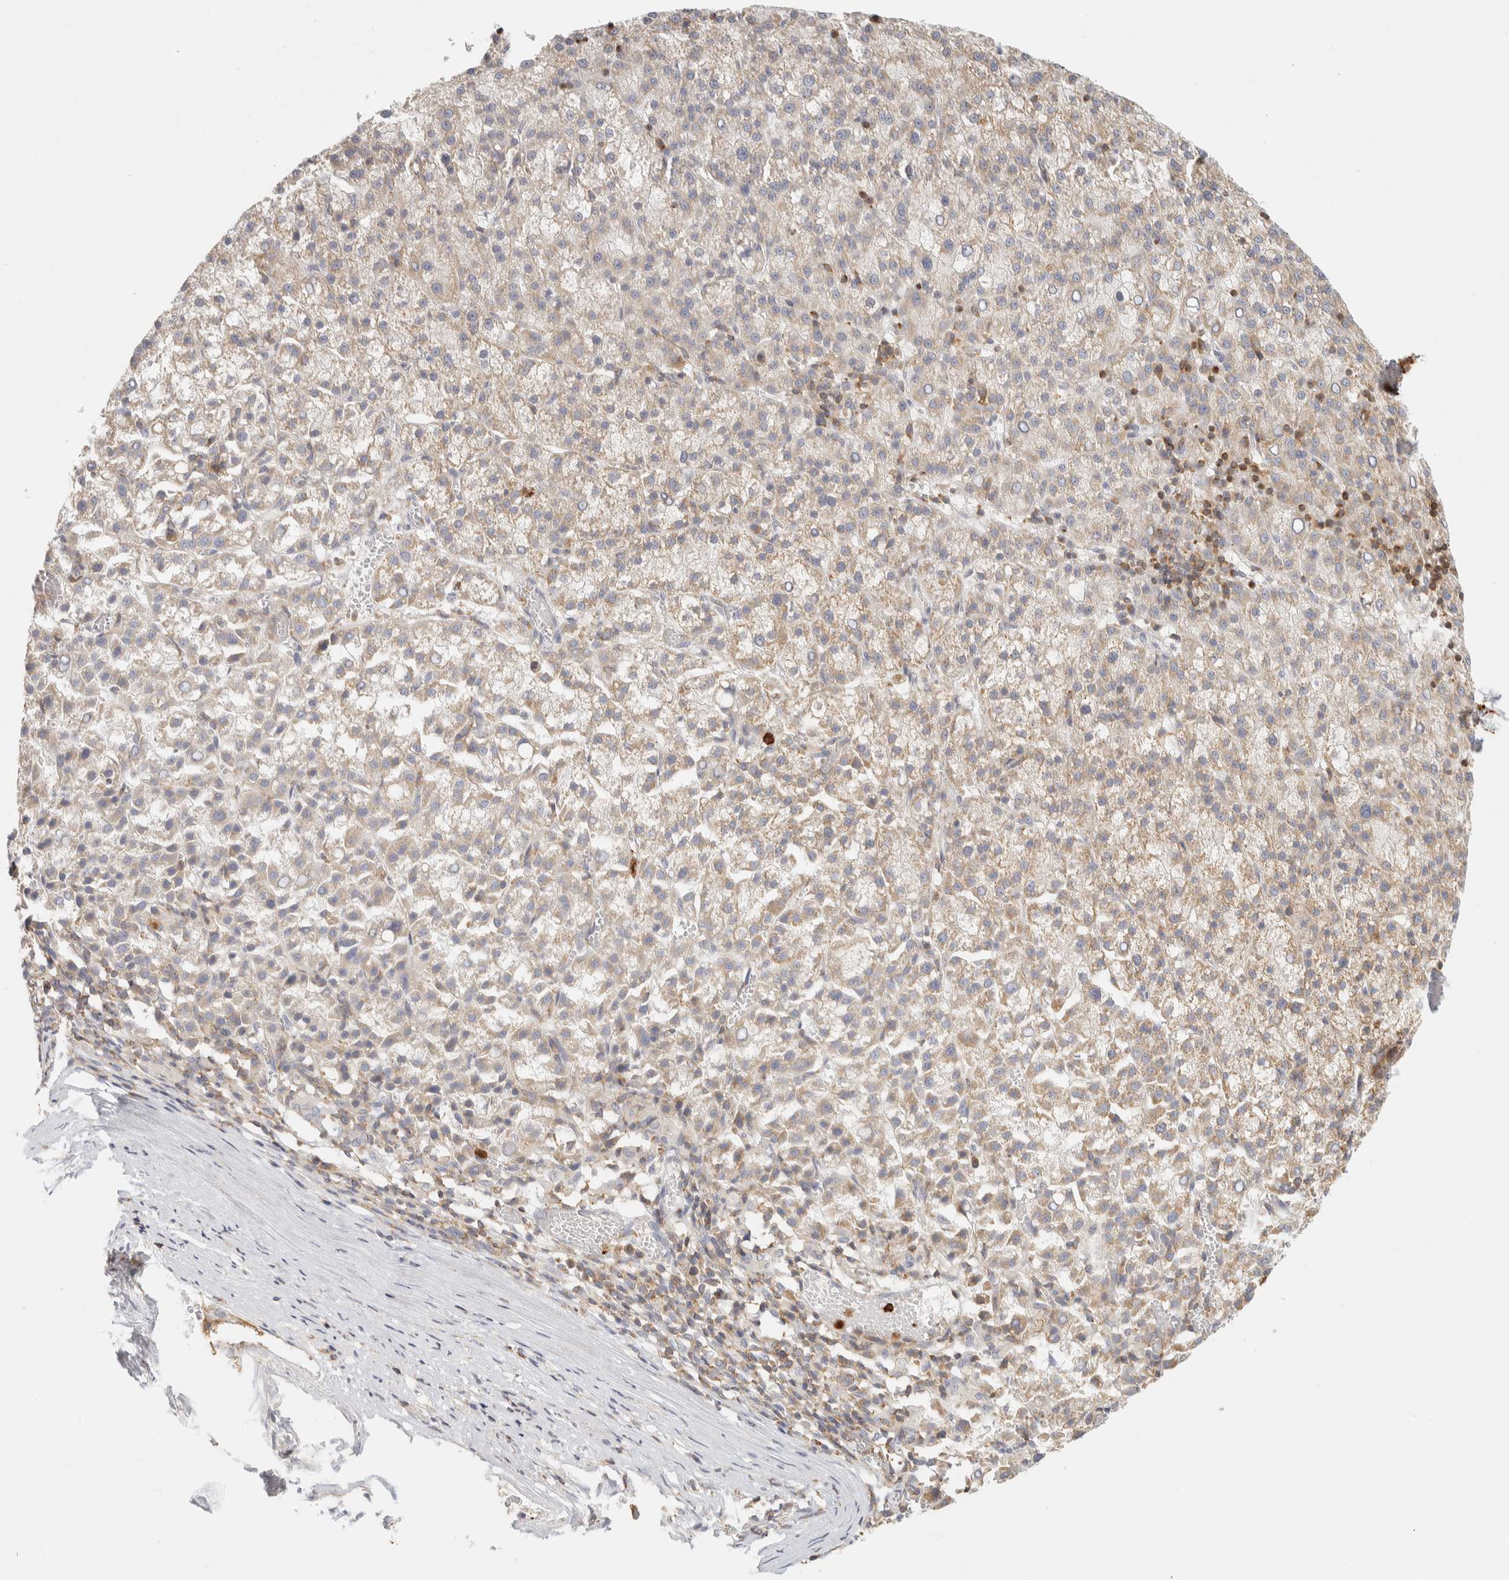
{"staining": {"intensity": "weak", "quantity": ">75%", "location": "cytoplasmic/membranous"}, "tissue": "liver cancer", "cell_type": "Tumor cells", "image_type": "cancer", "snomed": [{"axis": "morphology", "description": "Carcinoma, Hepatocellular, NOS"}, {"axis": "topography", "description": "Liver"}], "caption": "Tumor cells display low levels of weak cytoplasmic/membranous expression in approximately >75% of cells in liver cancer.", "gene": "RUNDC1", "patient": {"sex": "female", "age": 58}}